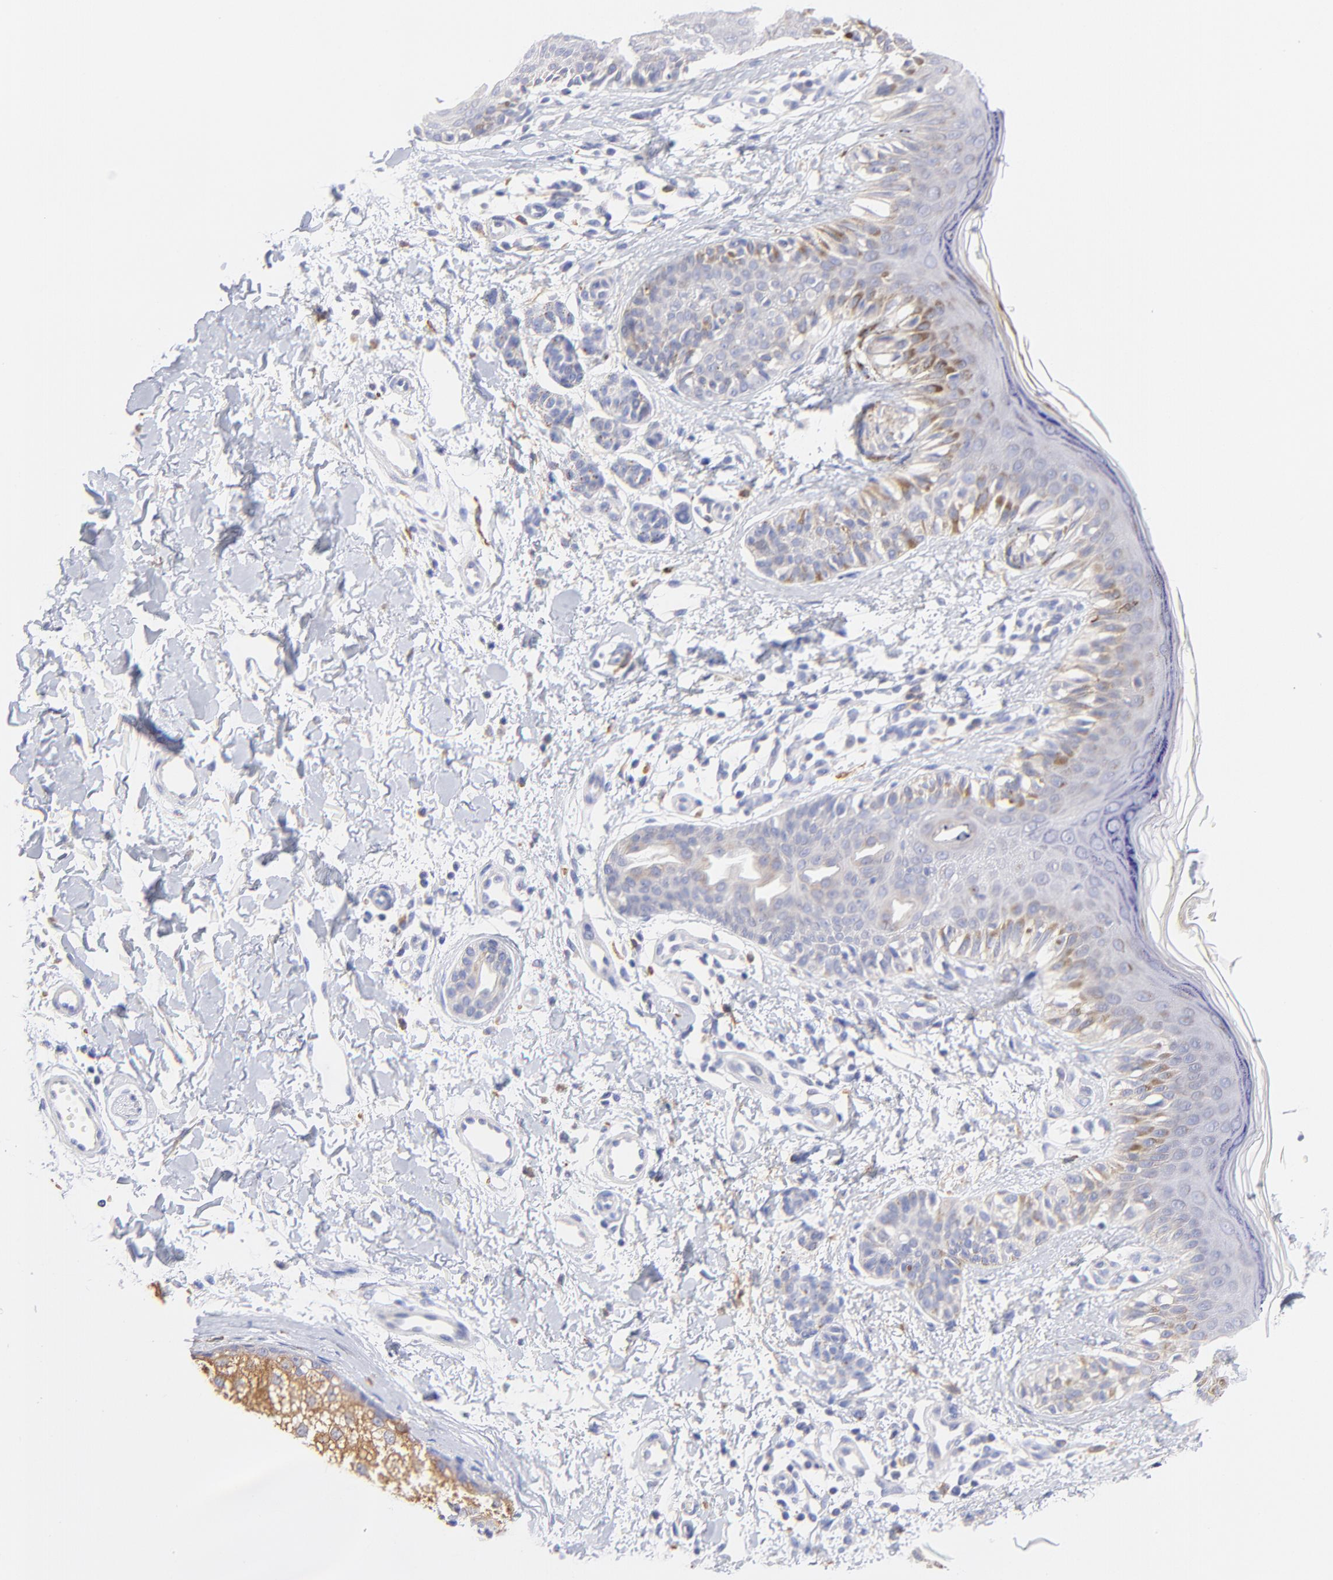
{"staining": {"intensity": "weak", "quantity": "<25%", "location": "cytoplasmic/membranous"}, "tissue": "melanoma", "cell_type": "Tumor cells", "image_type": "cancer", "snomed": [{"axis": "morphology", "description": "Normal tissue, NOS"}, {"axis": "morphology", "description": "Malignant melanoma, NOS"}, {"axis": "topography", "description": "Skin"}], "caption": "This image is of melanoma stained with immunohistochemistry to label a protein in brown with the nuclei are counter-stained blue. There is no expression in tumor cells. The staining is performed using DAB brown chromogen with nuclei counter-stained in using hematoxylin.", "gene": "EBP", "patient": {"sex": "male", "age": 83}}